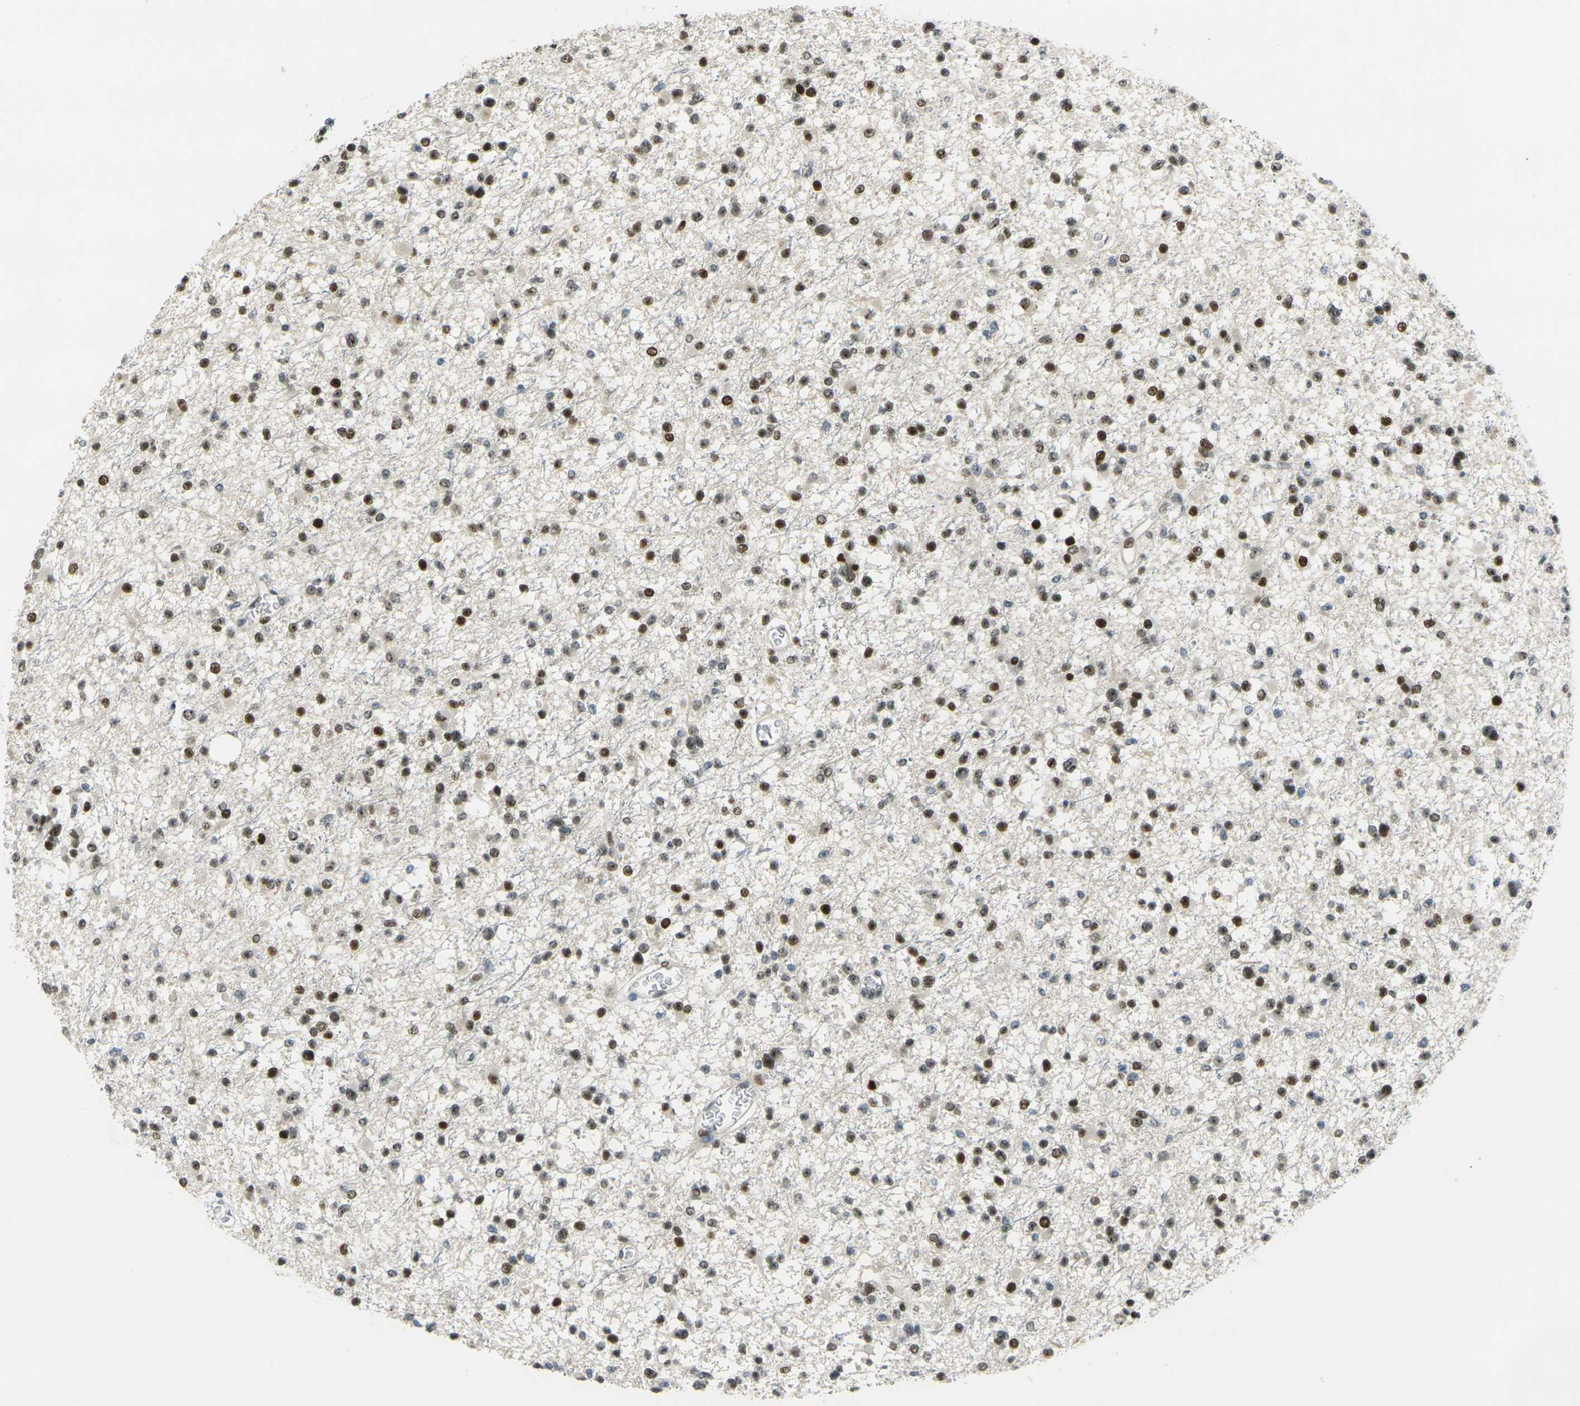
{"staining": {"intensity": "strong", "quantity": ">75%", "location": "nuclear"}, "tissue": "glioma", "cell_type": "Tumor cells", "image_type": "cancer", "snomed": [{"axis": "morphology", "description": "Glioma, malignant, Low grade"}, {"axis": "topography", "description": "Brain"}], "caption": "Malignant glioma (low-grade) was stained to show a protein in brown. There is high levels of strong nuclear staining in approximately >75% of tumor cells. The protein is shown in brown color, while the nuclei are stained blue.", "gene": "UBE2C", "patient": {"sex": "female", "age": 22}}